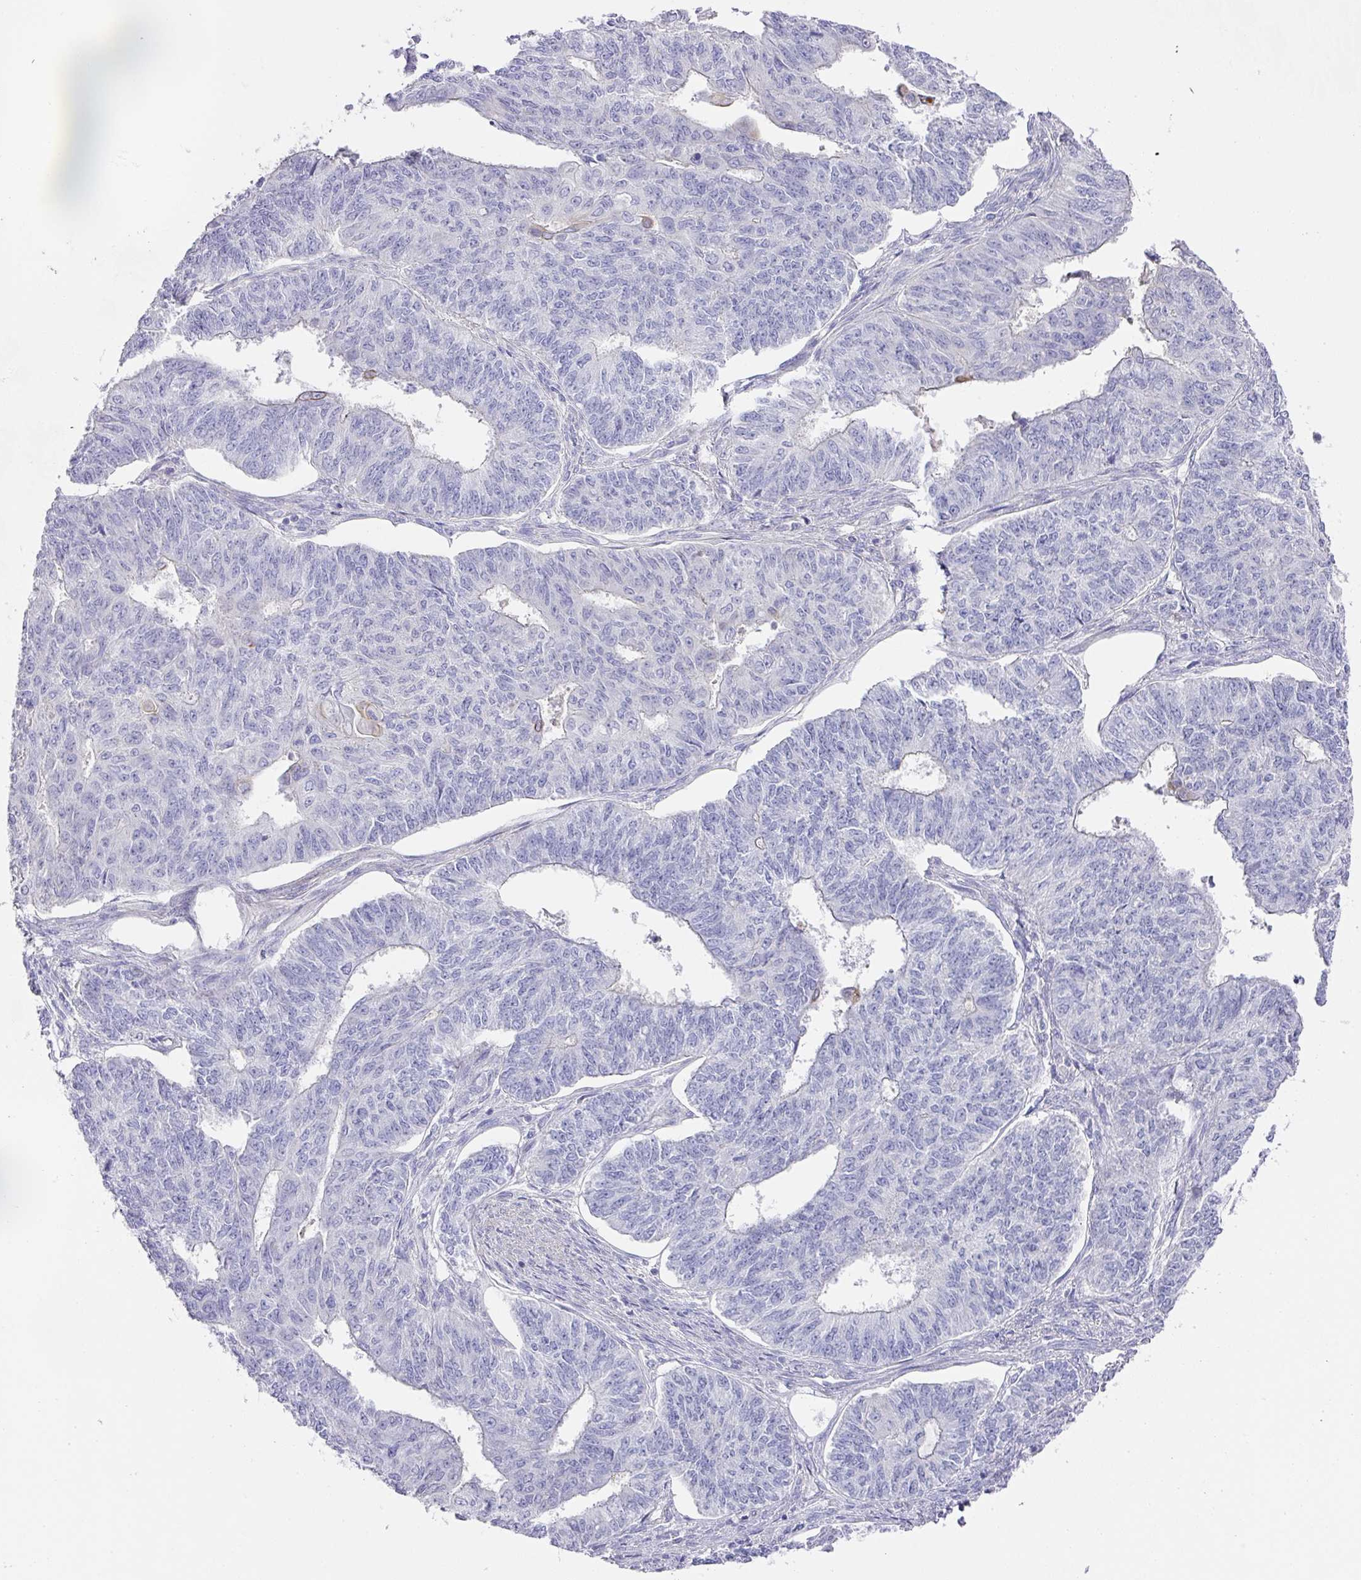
{"staining": {"intensity": "negative", "quantity": "none", "location": "none"}, "tissue": "endometrial cancer", "cell_type": "Tumor cells", "image_type": "cancer", "snomed": [{"axis": "morphology", "description": "Adenocarcinoma, NOS"}, {"axis": "topography", "description": "Endometrium"}], "caption": "Tumor cells show no significant expression in endometrial adenocarcinoma.", "gene": "TARM1", "patient": {"sex": "female", "age": 32}}